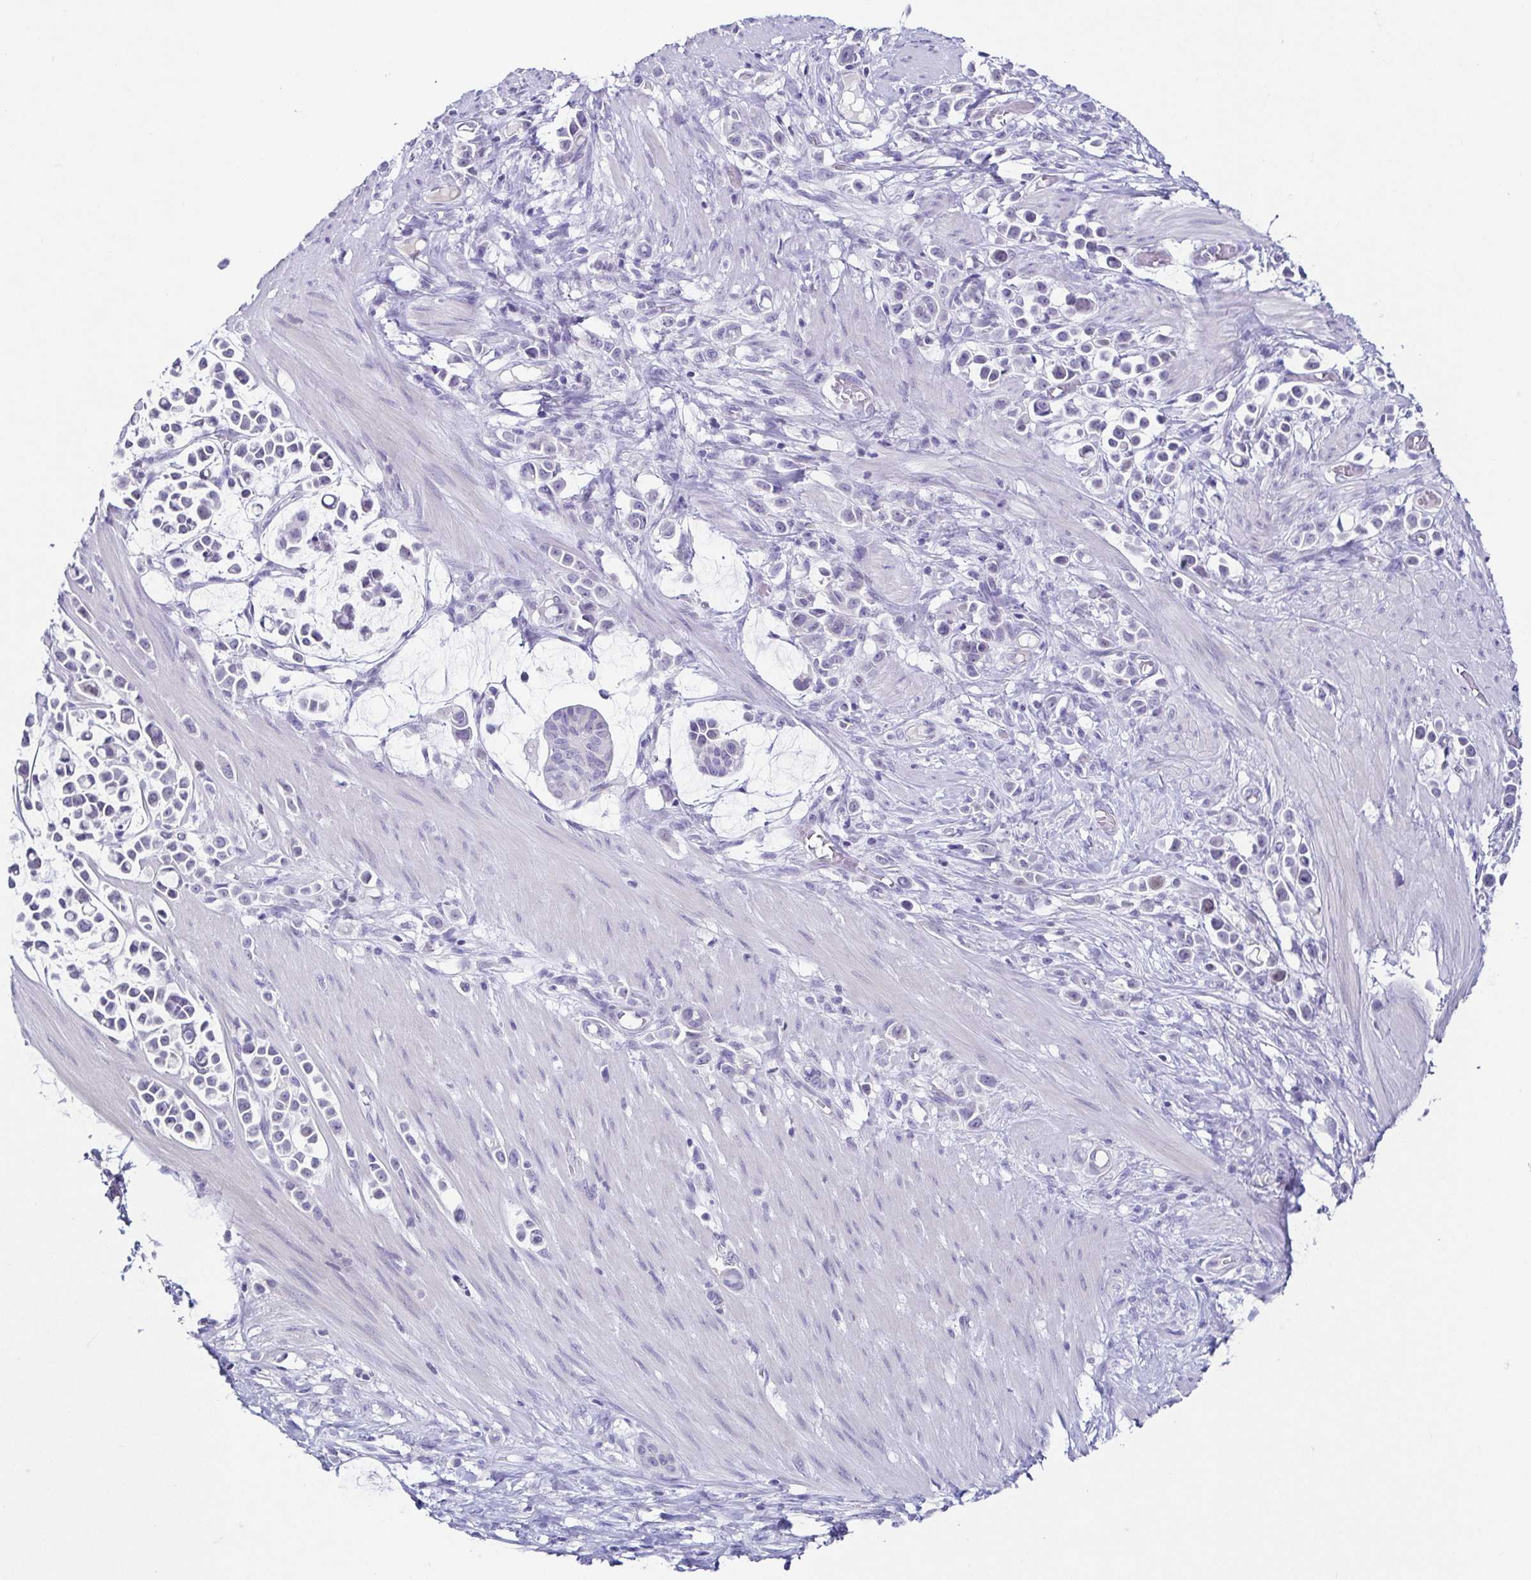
{"staining": {"intensity": "negative", "quantity": "none", "location": "none"}, "tissue": "stomach cancer", "cell_type": "Tumor cells", "image_type": "cancer", "snomed": [{"axis": "morphology", "description": "Adenocarcinoma, NOS"}, {"axis": "topography", "description": "Stomach"}], "caption": "Stomach cancer was stained to show a protein in brown. There is no significant expression in tumor cells.", "gene": "TP73", "patient": {"sex": "male", "age": 82}}